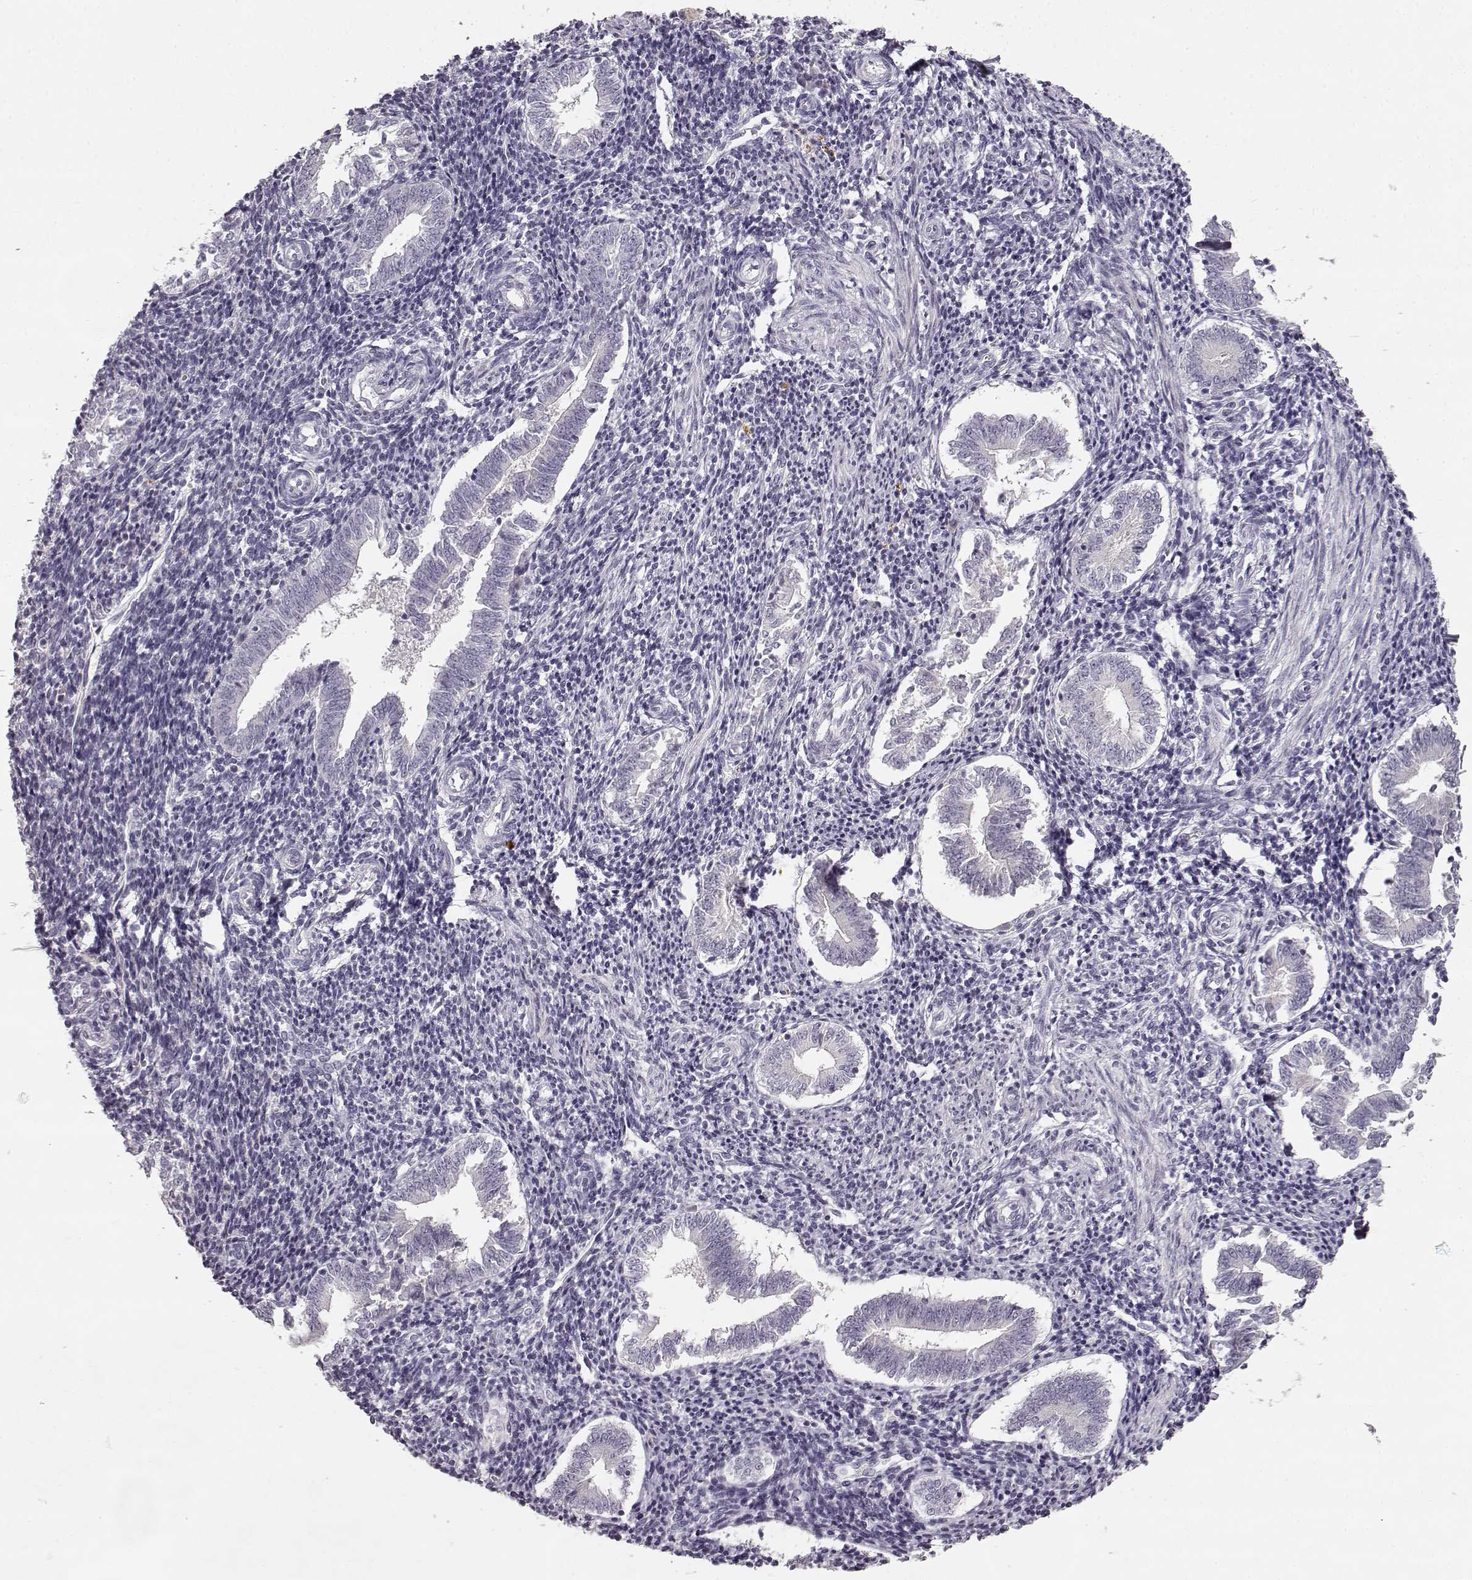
{"staining": {"intensity": "negative", "quantity": "none", "location": "none"}, "tissue": "endometrium", "cell_type": "Cells in endometrial stroma", "image_type": "normal", "snomed": [{"axis": "morphology", "description": "Normal tissue, NOS"}, {"axis": "topography", "description": "Endometrium"}], "caption": "The photomicrograph shows no significant positivity in cells in endometrial stroma of endometrium.", "gene": "KIAA0319", "patient": {"sex": "female", "age": 25}}